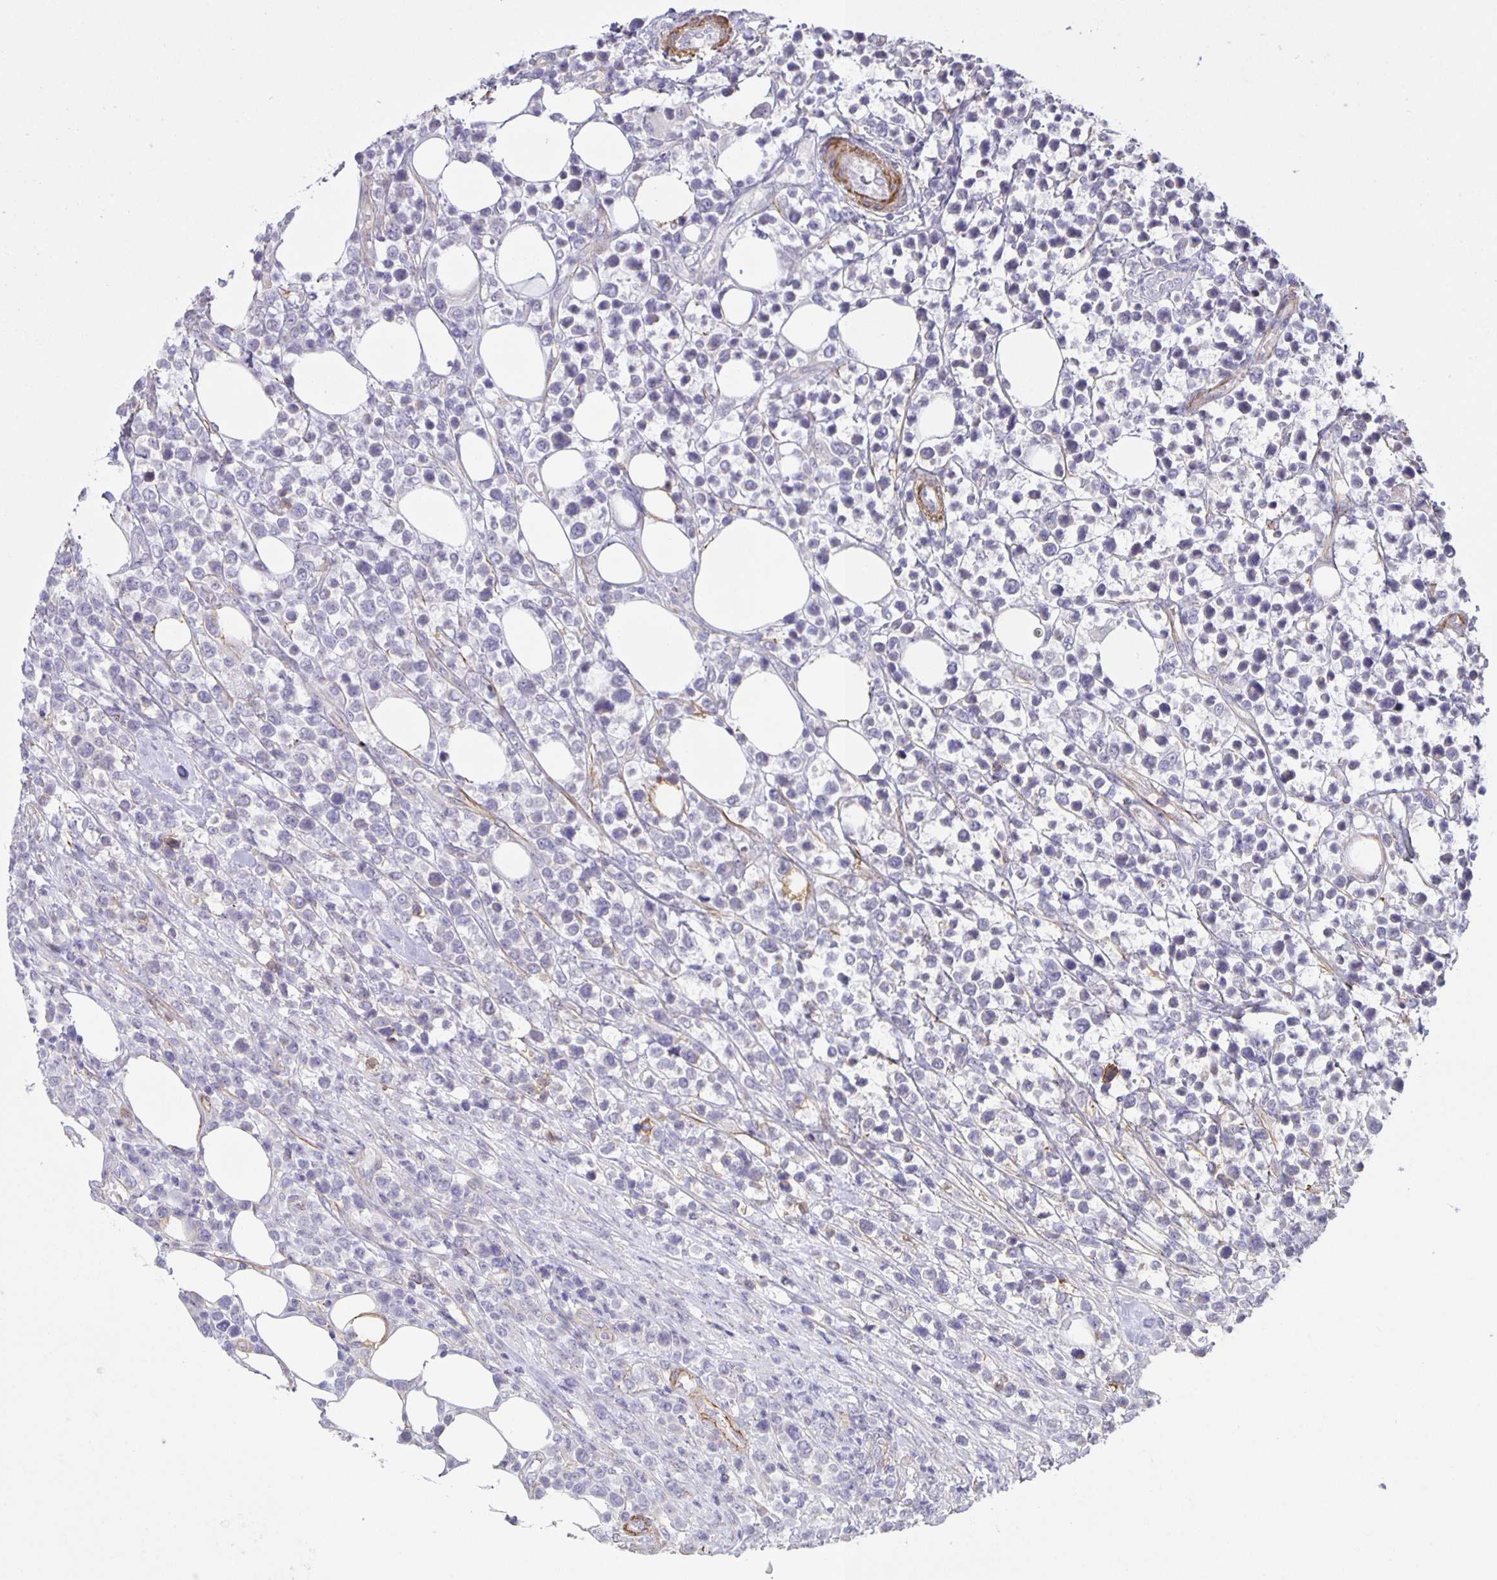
{"staining": {"intensity": "negative", "quantity": "none", "location": "none"}, "tissue": "lymphoma", "cell_type": "Tumor cells", "image_type": "cancer", "snomed": [{"axis": "morphology", "description": "Malignant lymphoma, non-Hodgkin's type, High grade"}, {"axis": "topography", "description": "Soft tissue"}], "caption": "Tumor cells are negative for protein expression in human malignant lymphoma, non-Hodgkin's type (high-grade).", "gene": "SRCIN1", "patient": {"sex": "female", "age": 56}}